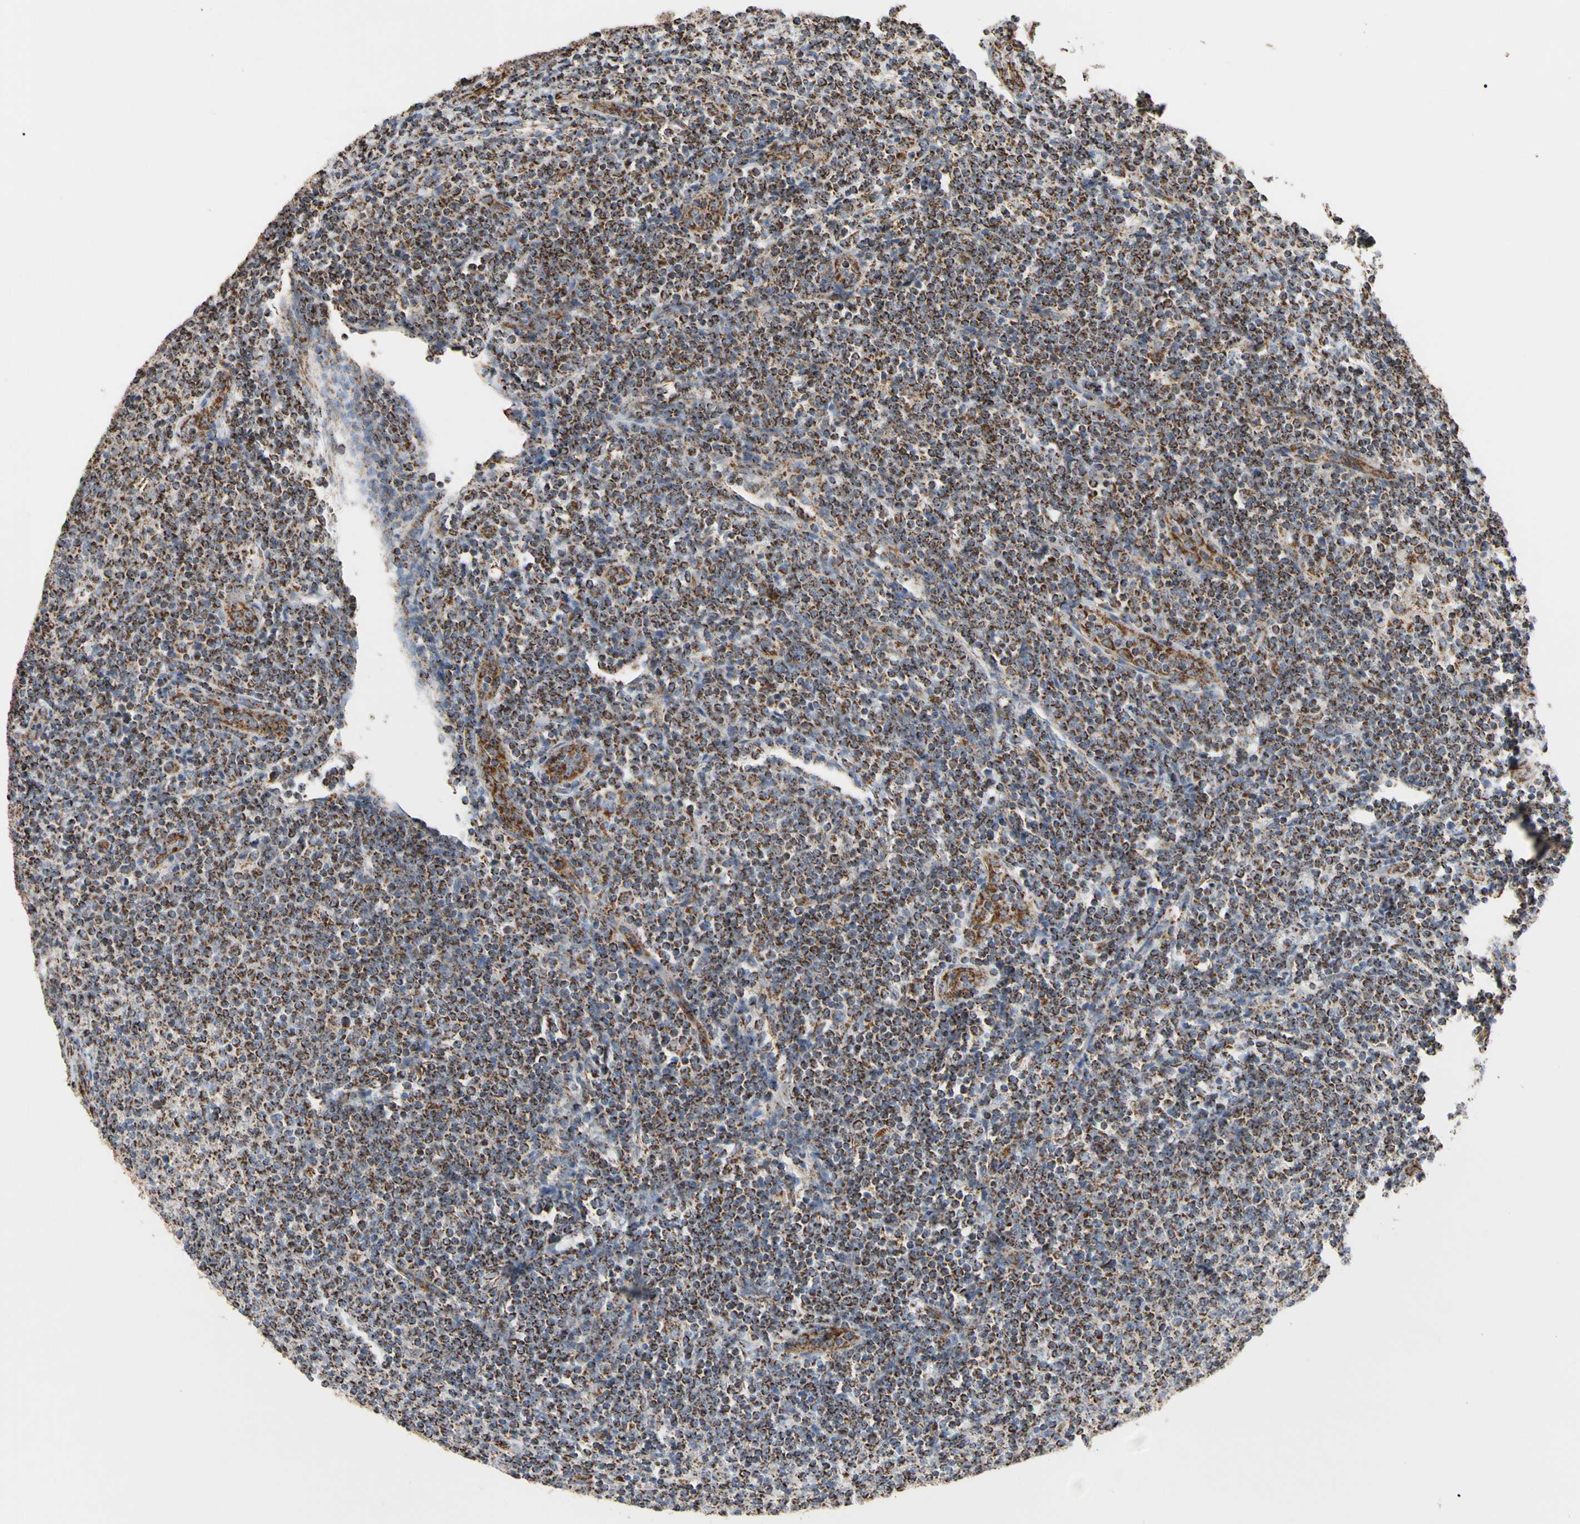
{"staining": {"intensity": "strong", "quantity": ">75%", "location": "cytoplasmic/membranous"}, "tissue": "lymphoma", "cell_type": "Tumor cells", "image_type": "cancer", "snomed": [{"axis": "morphology", "description": "Malignant lymphoma, non-Hodgkin's type, Low grade"}, {"axis": "topography", "description": "Lymph node"}], "caption": "An image of human lymphoma stained for a protein displays strong cytoplasmic/membranous brown staining in tumor cells.", "gene": "FAM110B", "patient": {"sex": "male", "age": 66}}